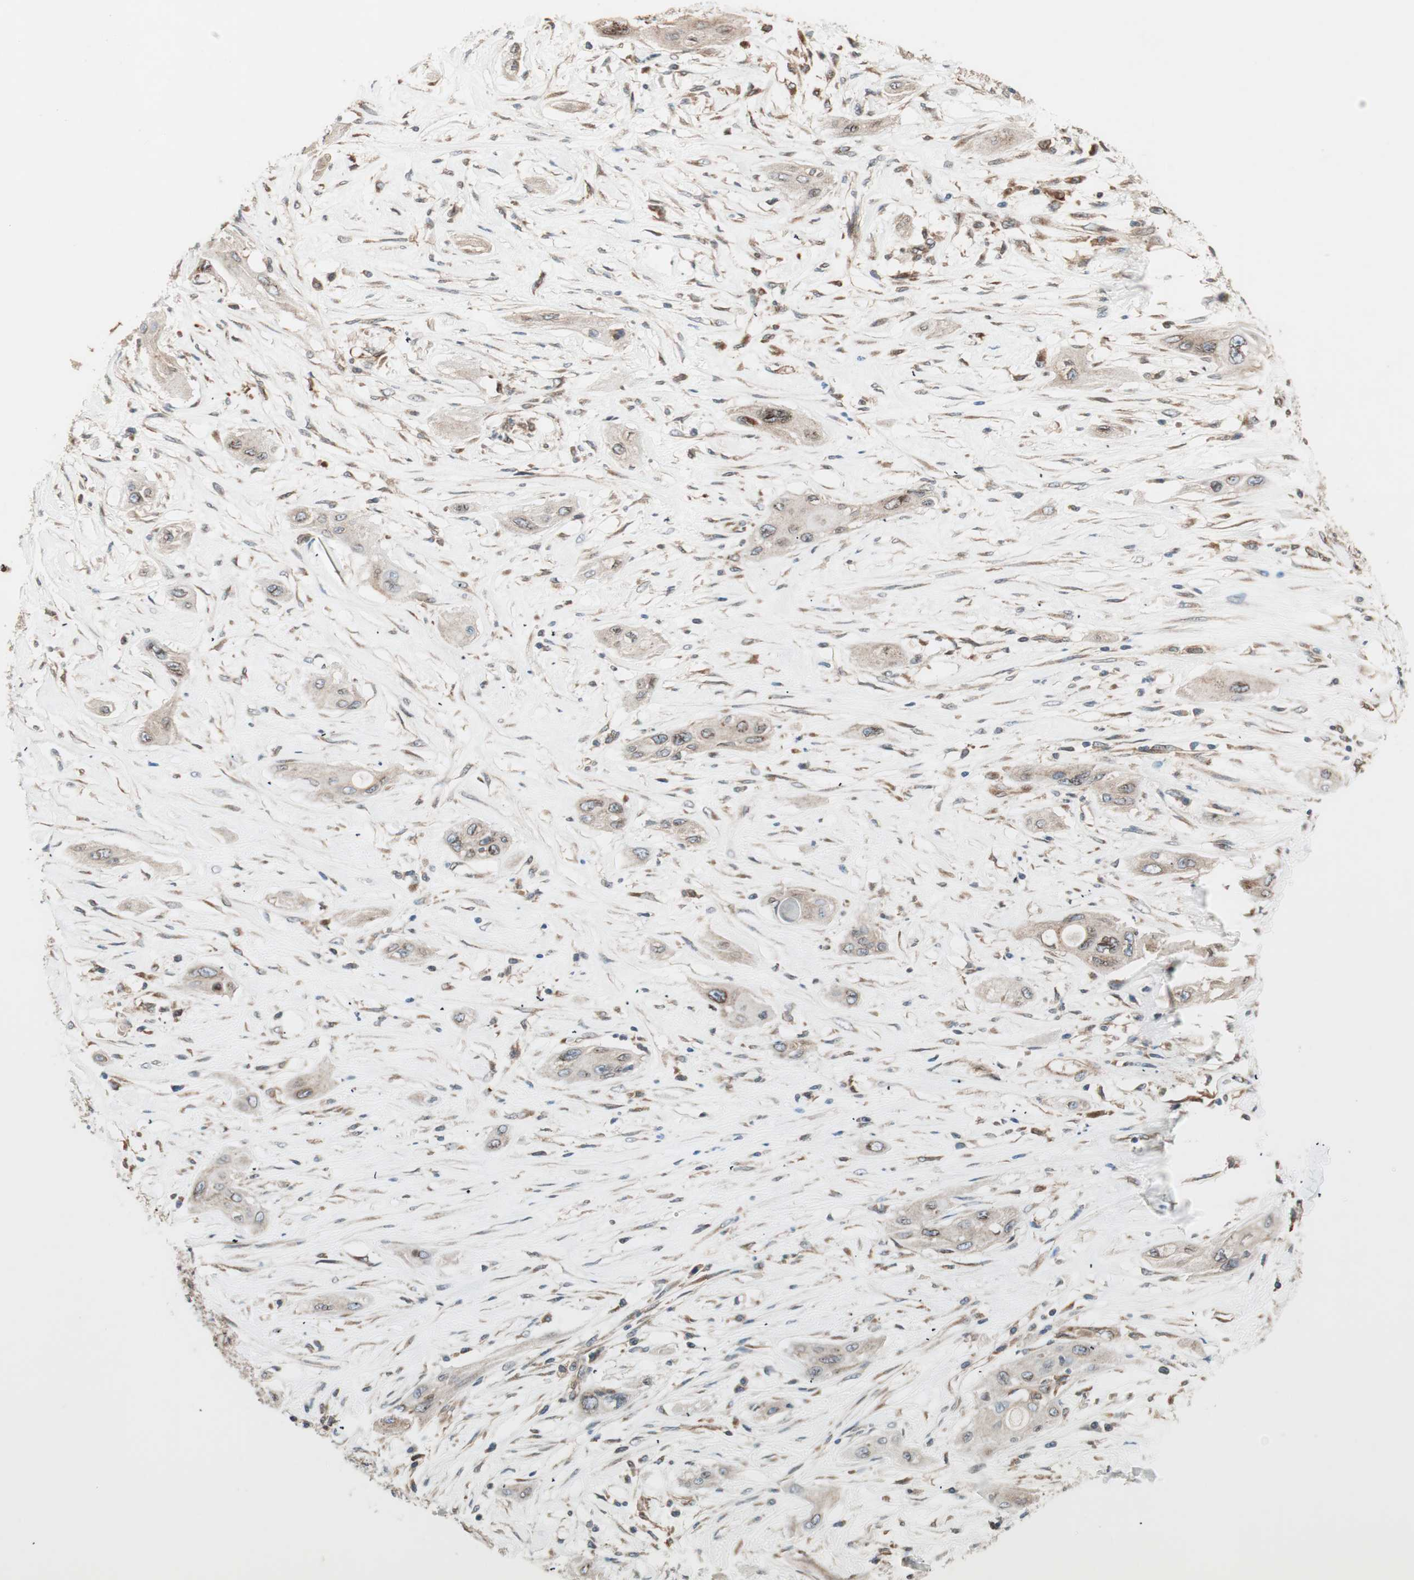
{"staining": {"intensity": "weak", "quantity": ">75%", "location": "cytoplasmic/membranous"}, "tissue": "lung cancer", "cell_type": "Tumor cells", "image_type": "cancer", "snomed": [{"axis": "morphology", "description": "Squamous cell carcinoma, NOS"}, {"axis": "topography", "description": "Lung"}], "caption": "Lung cancer was stained to show a protein in brown. There is low levels of weak cytoplasmic/membranous expression in approximately >75% of tumor cells. (DAB (3,3'-diaminobenzidine) IHC, brown staining for protein, blue staining for nuclei).", "gene": "RAB5A", "patient": {"sex": "female", "age": 47}}